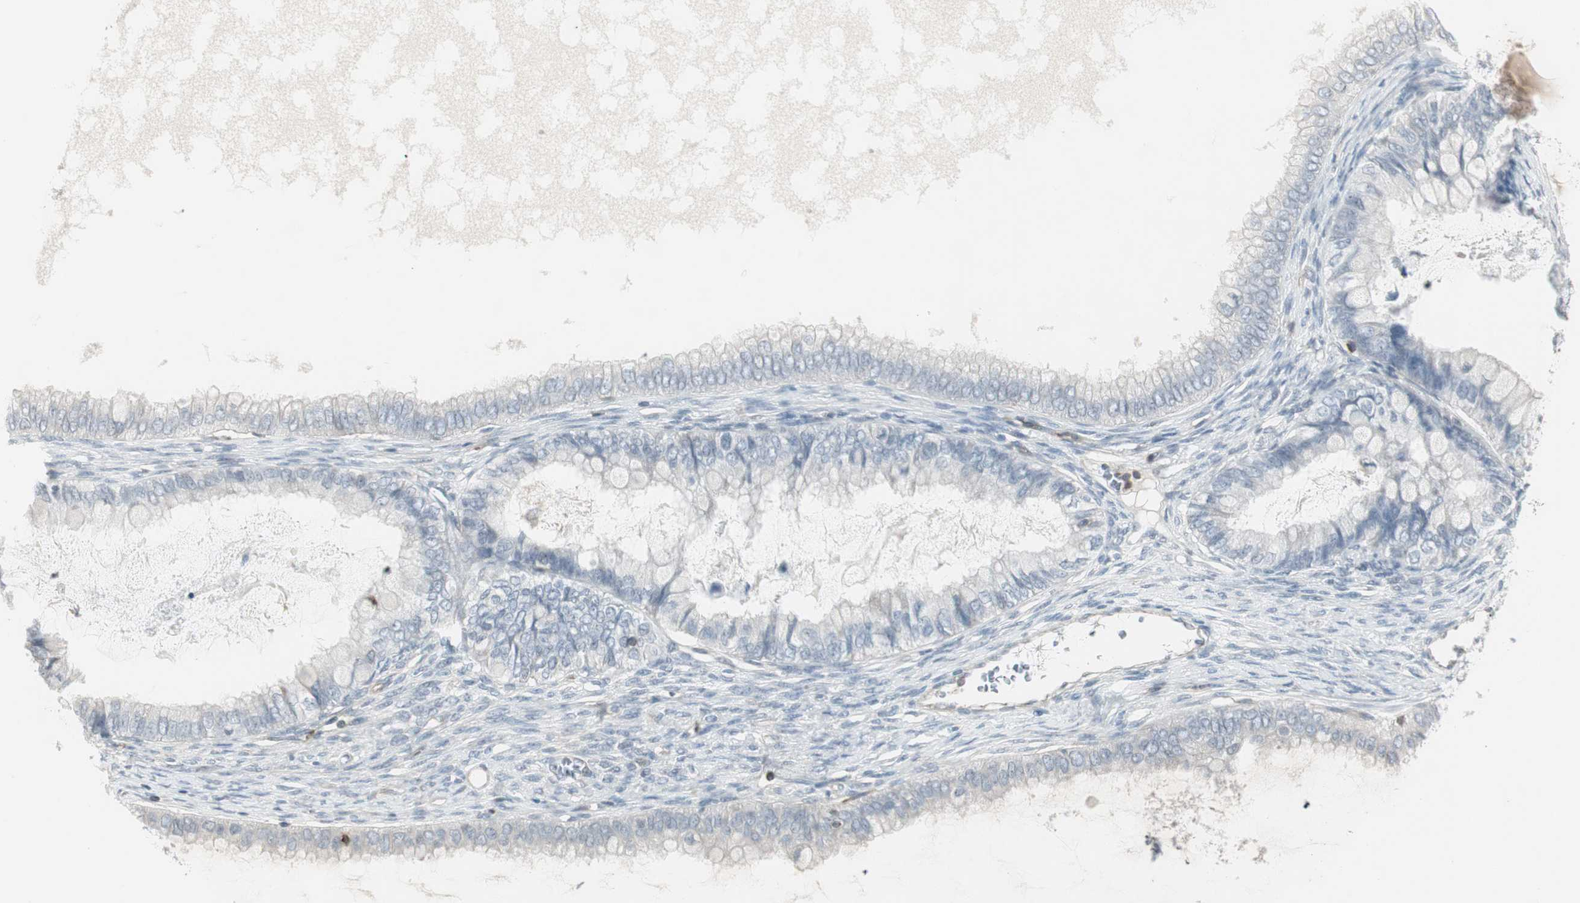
{"staining": {"intensity": "negative", "quantity": "none", "location": "none"}, "tissue": "ovarian cancer", "cell_type": "Tumor cells", "image_type": "cancer", "snomed": [{"axis": "morphology", "description": "Cystadenocarcinoma, mucinous, NOS"}, {"axis": "topography", "description": "Ovary"}], "caption": "High power microscopy micrograph of an immunohistochemistry (IHC) histopathology image of ovarian cancer, revealing no significant staining in tumor cells.", "gene": "MAP4K4", "patient": {"sex": "female", "age": 80}}